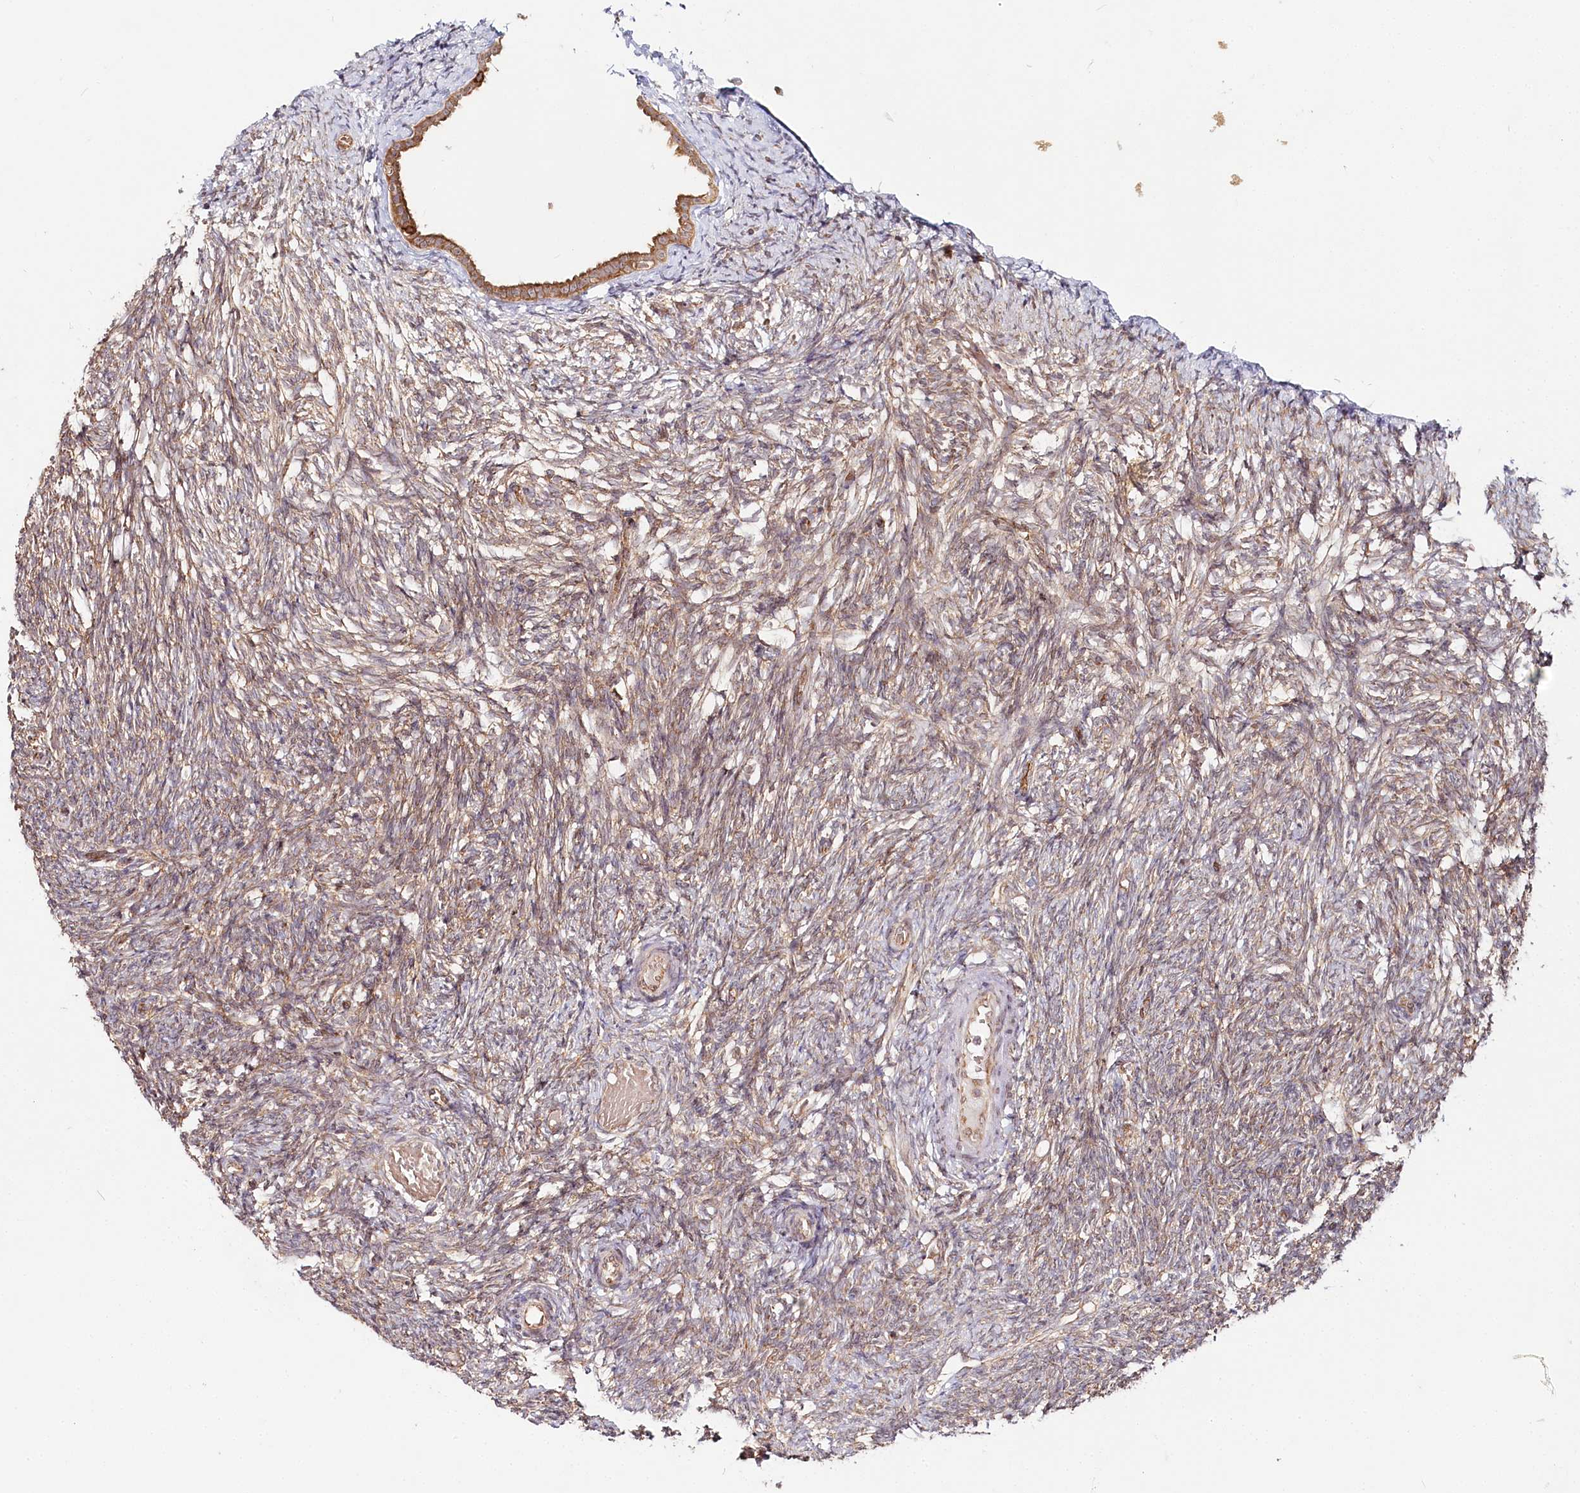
{"staining": {"intensity": "weak", "quantity": "25%-75%", "location": "cytoplasmic/membranous"}, "tissue": "ovary", "cell_type": "Ovarian stroma cells", "image_type": "normal", "snomed": [{"axis": "morphology", "description": "Normal tissue, NOS"}, {"axis": "topography", "description": "Ovary"}], "caption": "Ovary stained with DAB IHC demonstrates low levels of weak cytoplasmic/membranous expression in approximately 25%-75% of ovarian stroma cells.", "gene": "OTUD4", "patient": {"sex": "female", "age": 41}}